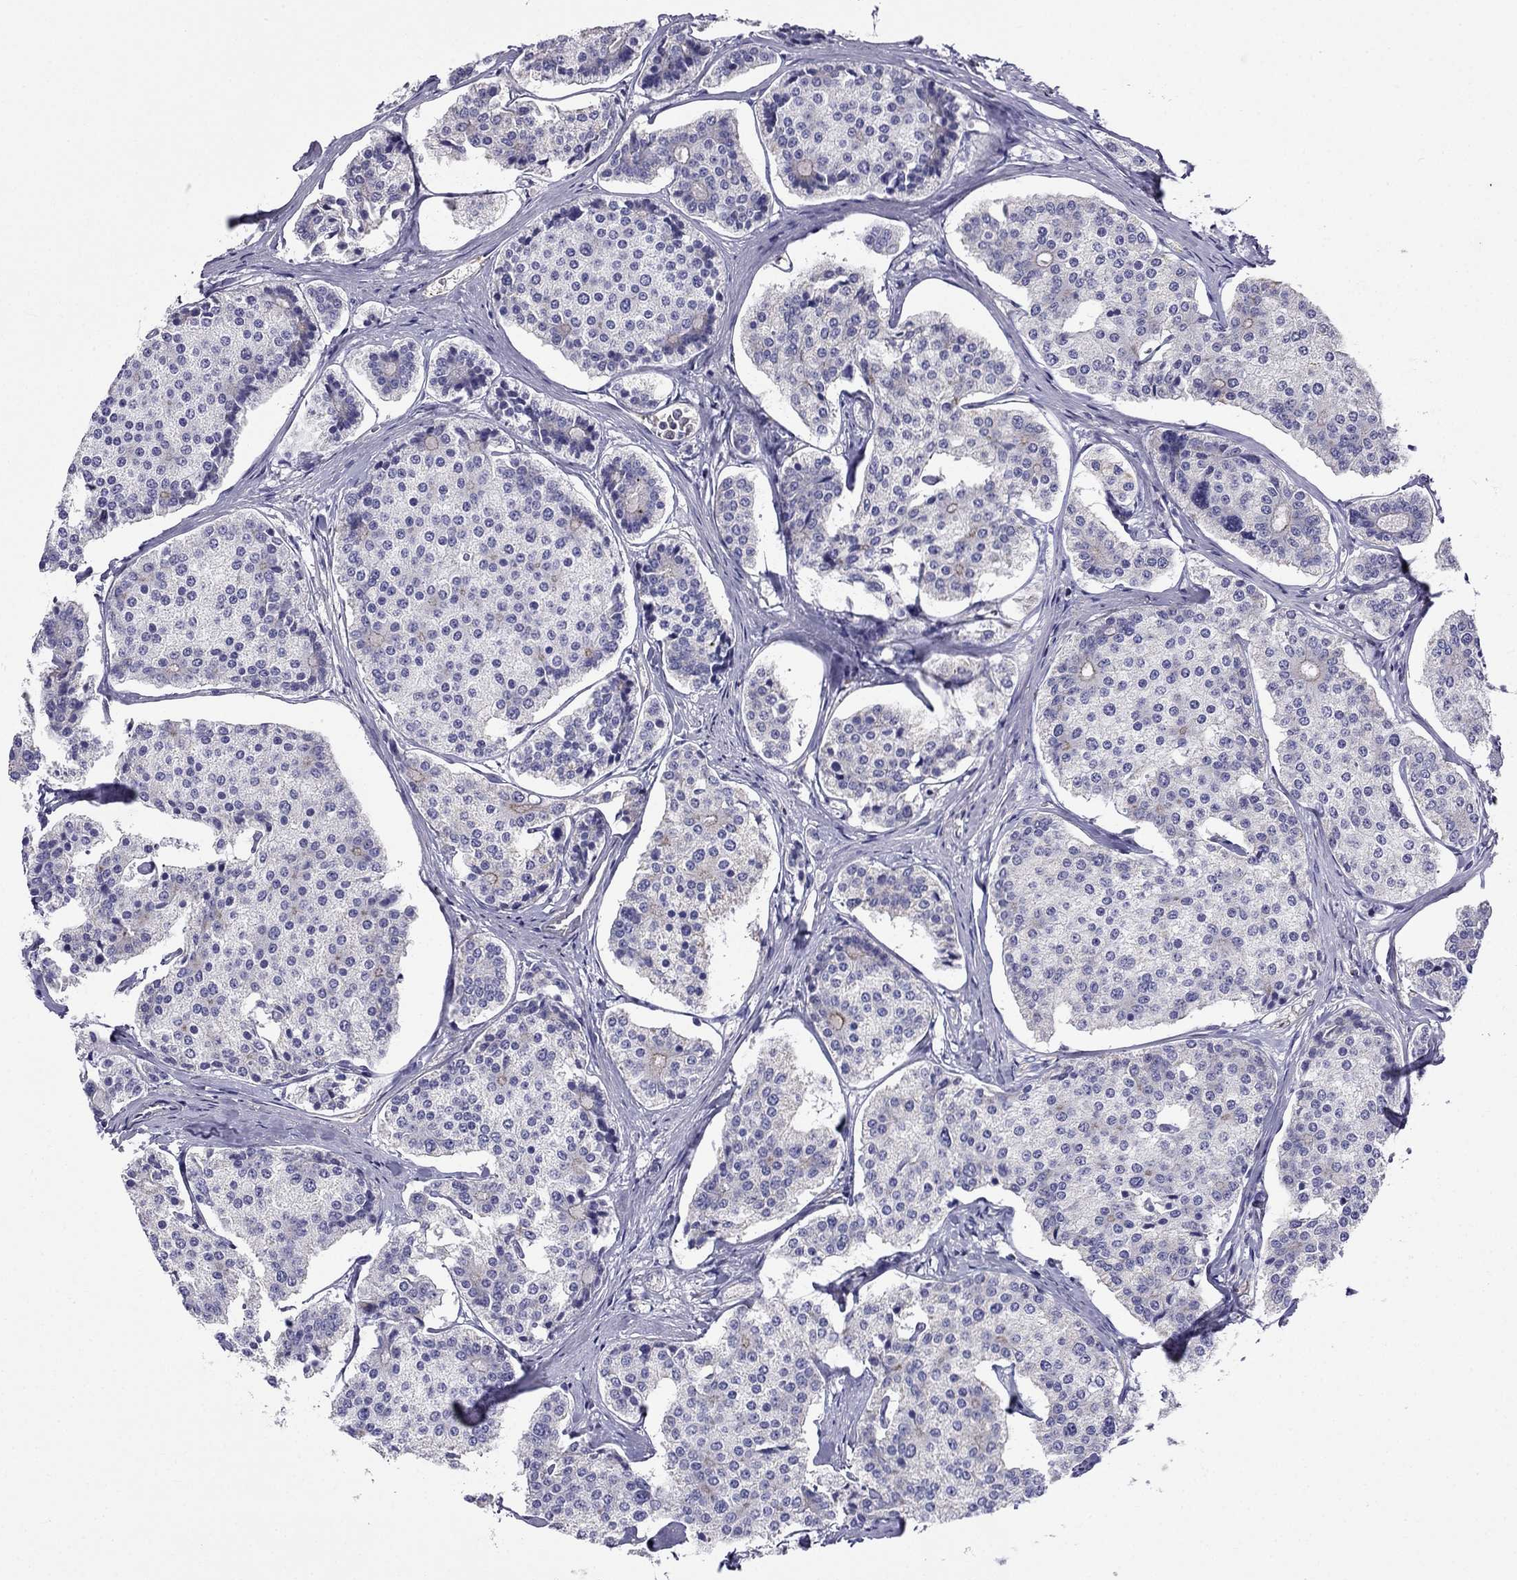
{"staining": {"intensity": "negative", "quantity": "none", "location": "none"}, "tissue": "carcinoid", "cell_type": "Tumor cells", "image_type": "cancer", "snomed": [{"axis": "morphology", "description": "Carcinoid, malignant, NOS"}, {"axis": "topography", "description": "Small intestine"}], "caption": "A high-resolution histopathology image shows immunohistochemistry staining of carcinoid (malignant), which displays no significant positivity in tumor cells.", "gene": "GNAL", "patient": {"sex": "female", "age": 65}}